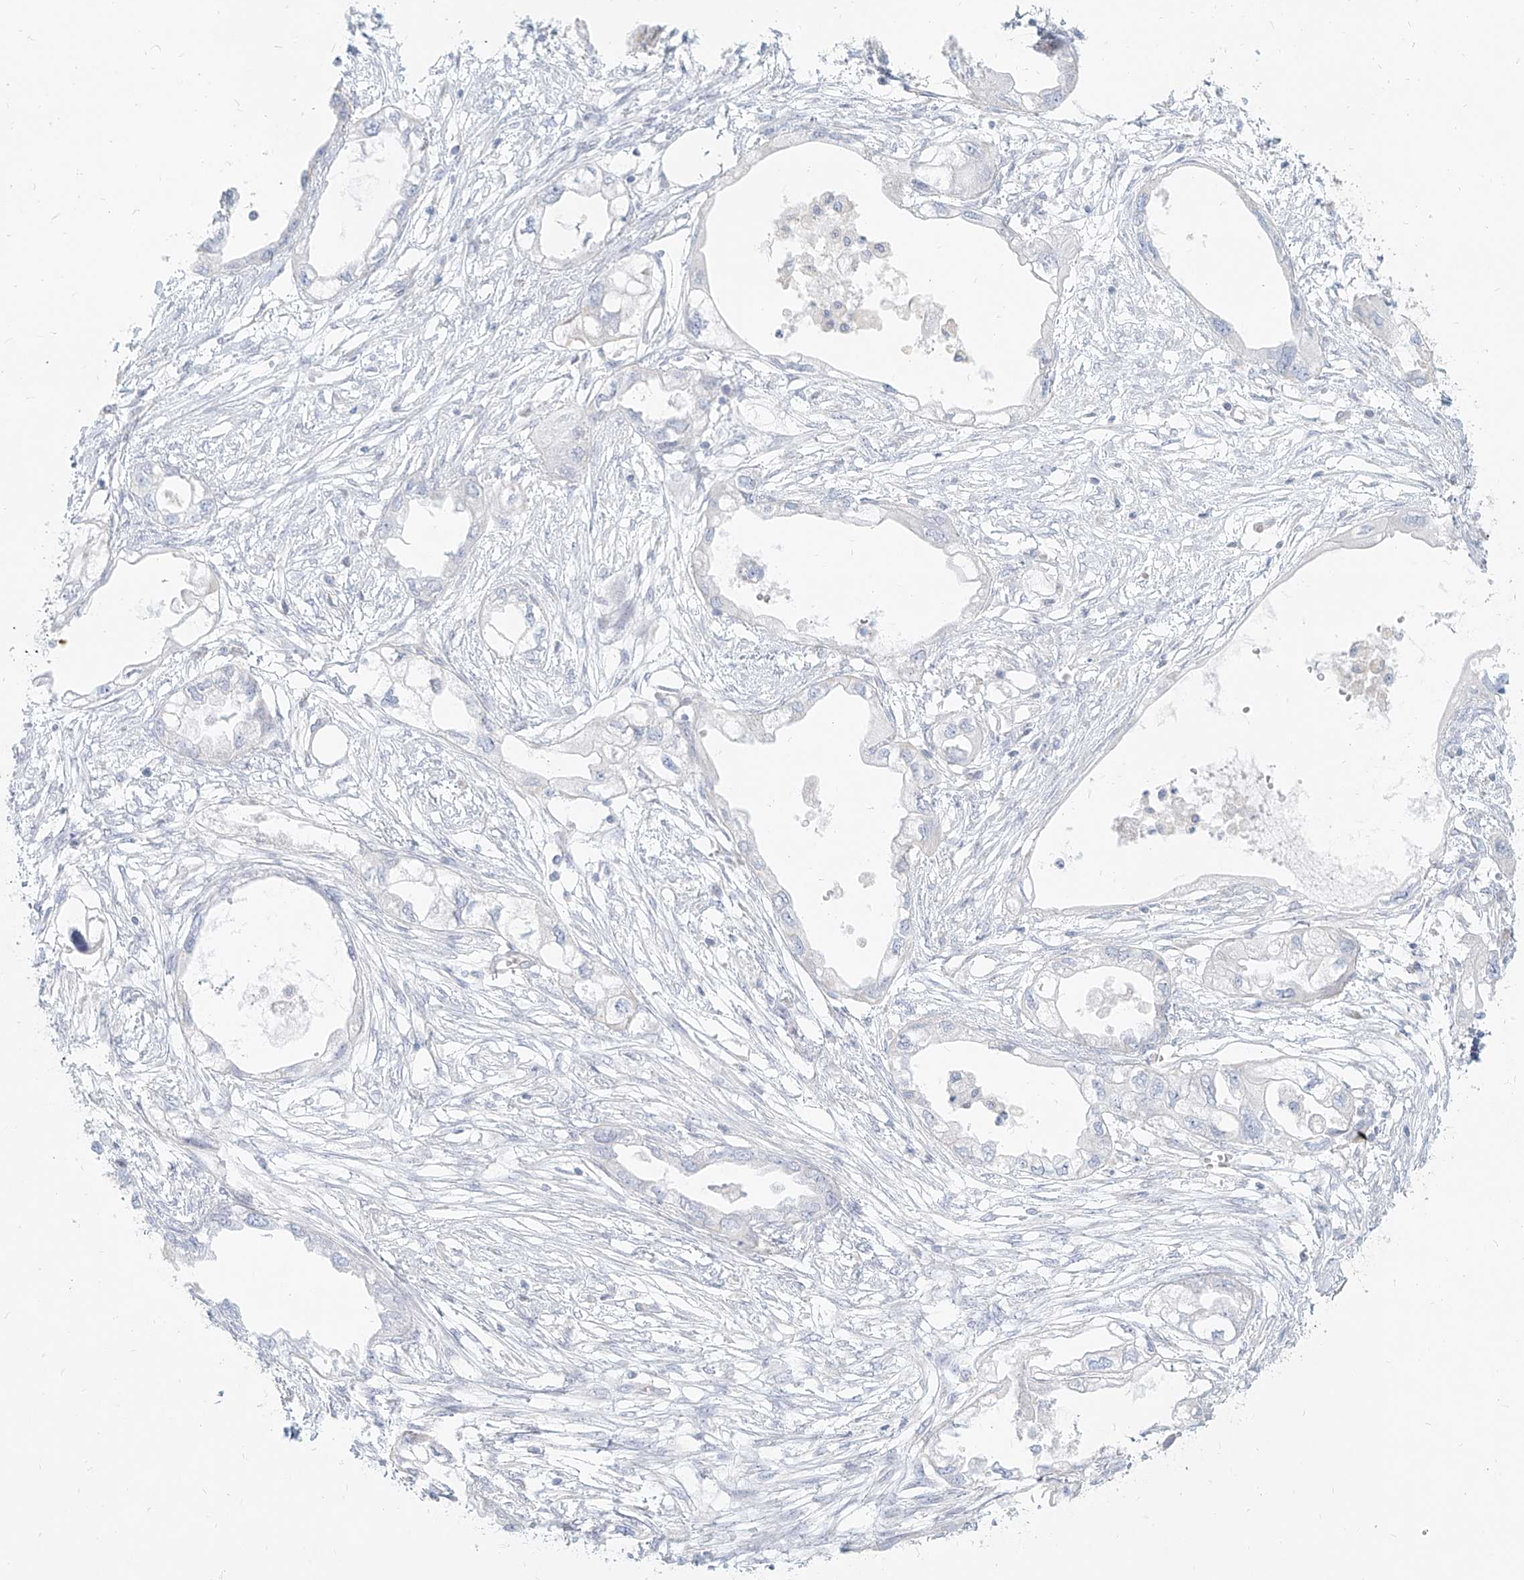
{"staining": {"intensity": "negative", "quantity": "none", "location": "none"}, "tissue": "endometrial cancer", "cell_type": "Tumor cells", "image_type": "cancer", "snomed": [{"axis": "morphology", "description": "Adenocarcinoma, NOS"}, {"axis": "morphology", "description": "Adenocarcinoma, metastatic, NOS"}, {"axis": "topography", "description": "Adipose tissue"}, {"axis": "topography", "description": "Endometrium"}], "caption": "There is no significant staining in tumor cells of endometrial cancer (adenocarcinoma). Nuclei are stained in blue.", "gene": "ITPKB", "patient": {"sex": "female", "age": 67}}